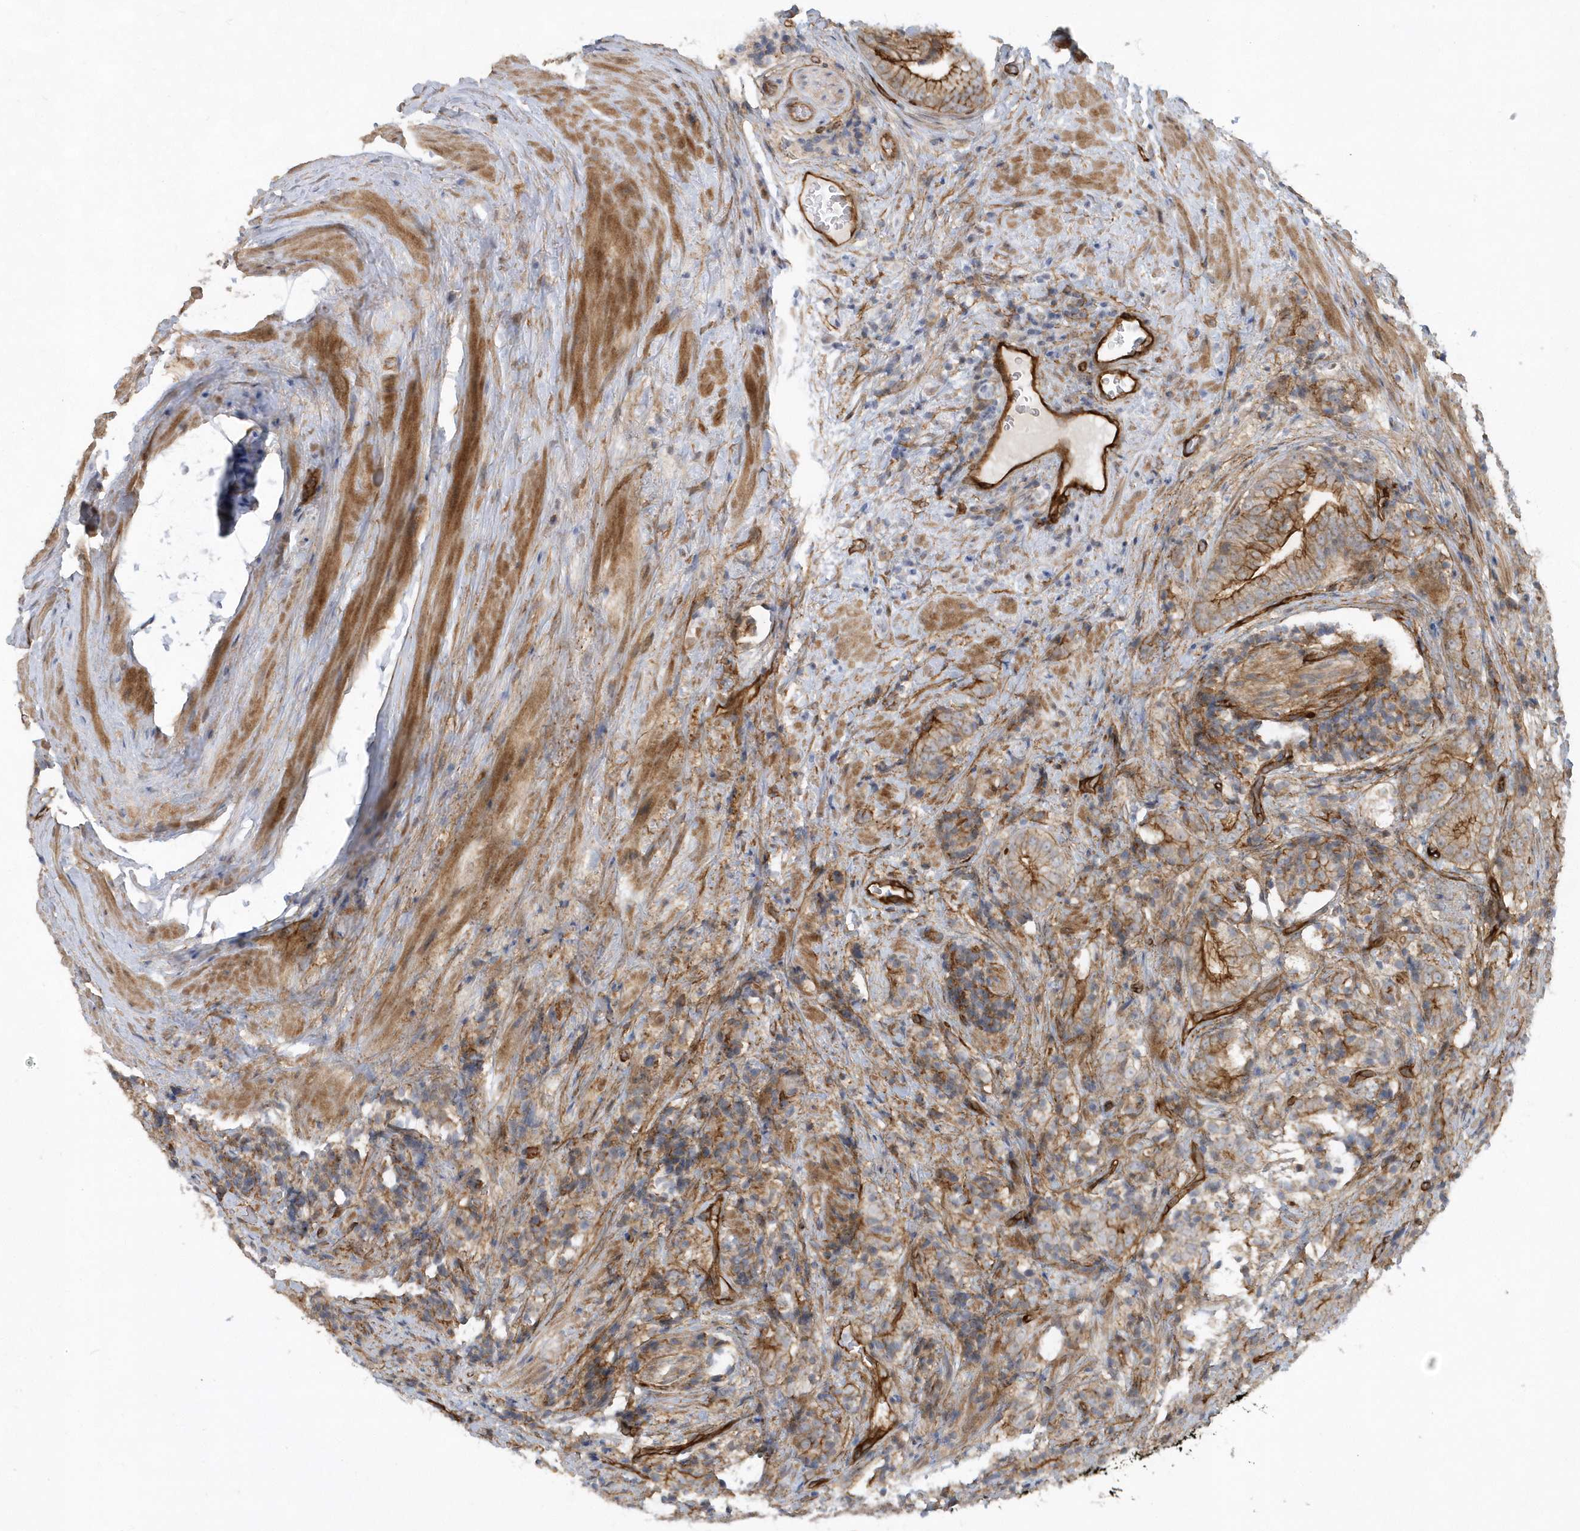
{"staining": {"intensity": "moderate", "quantity": "25%-75%", "location": "cytoplasmic/membranous"}, "tissue": "prostate cancer", "cell_type": "Tumor cells", "image_type": "cancer", "snomed": [{"axis": "morphology", "description": "Adenocarcinoma, High grade"}, {"axis": "topography", "description": "Prostate"}], "caption": "Prostate cancer (high-grade adenocarcinoma) stained with a brown dye reveals moderate cytoplasmic/membranous positive positivity in about 25%-75% of tumor cells.", "gene": "RAI14", "patient": {"sex": "male", "age": 57}}